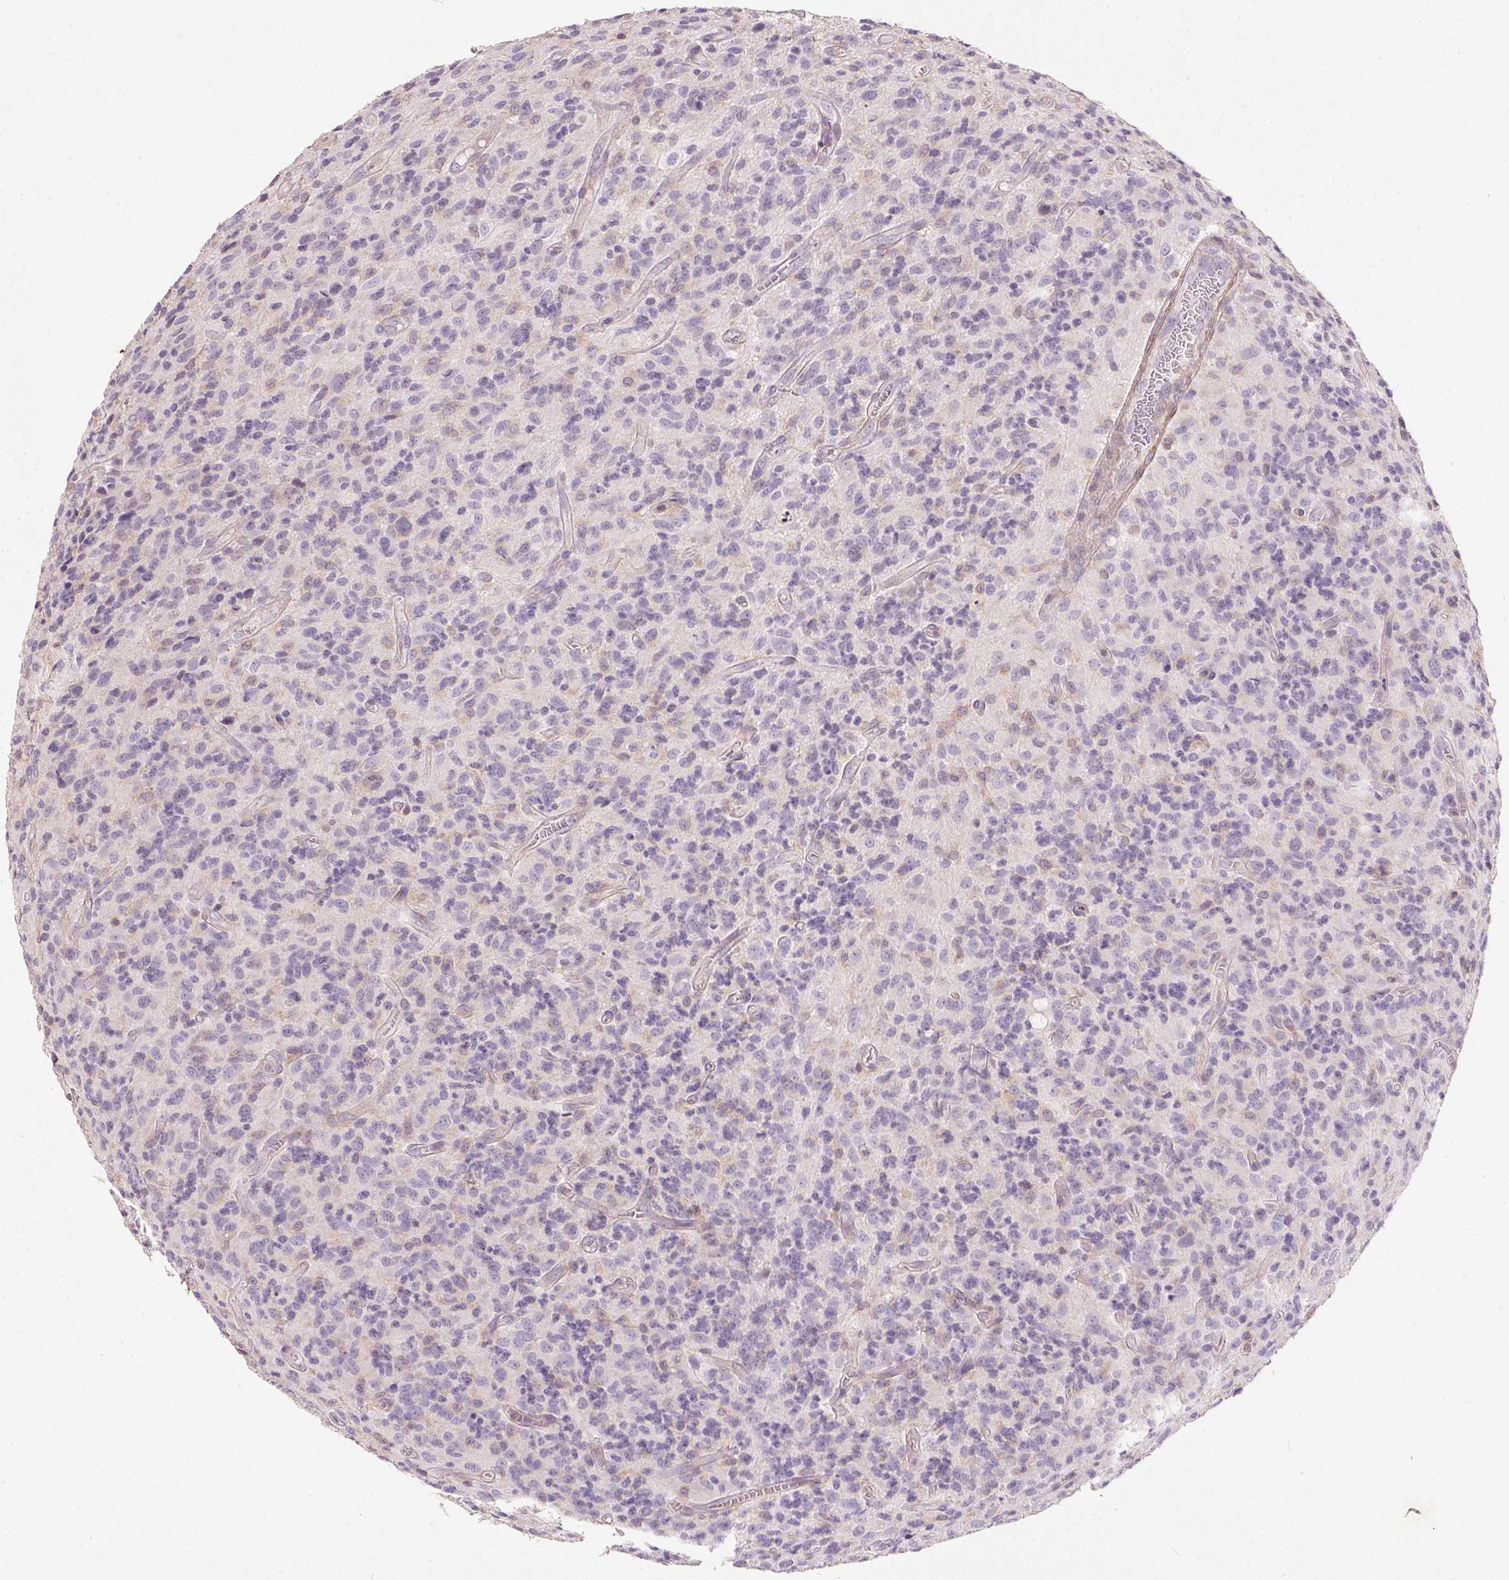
{"staining": {"intensity": "negative", "quantity": "none", "location": "none"}, "tissue": "glioma", "cell_type": "Tumor cells", "image_type": "cancer", "snomed": [{"axis": "morphology", "description": "Glioma, malignant, High grade"}, {"axis": "topography", "description": "Brain"}], "caption": "The immunohistochemistry (IHC) histopathology image has no significant positivity in tumor cells of malignant high-grade glioma tissue.", "gene": "KCNK15", "patient": {"sex": "male", "age": 76}}